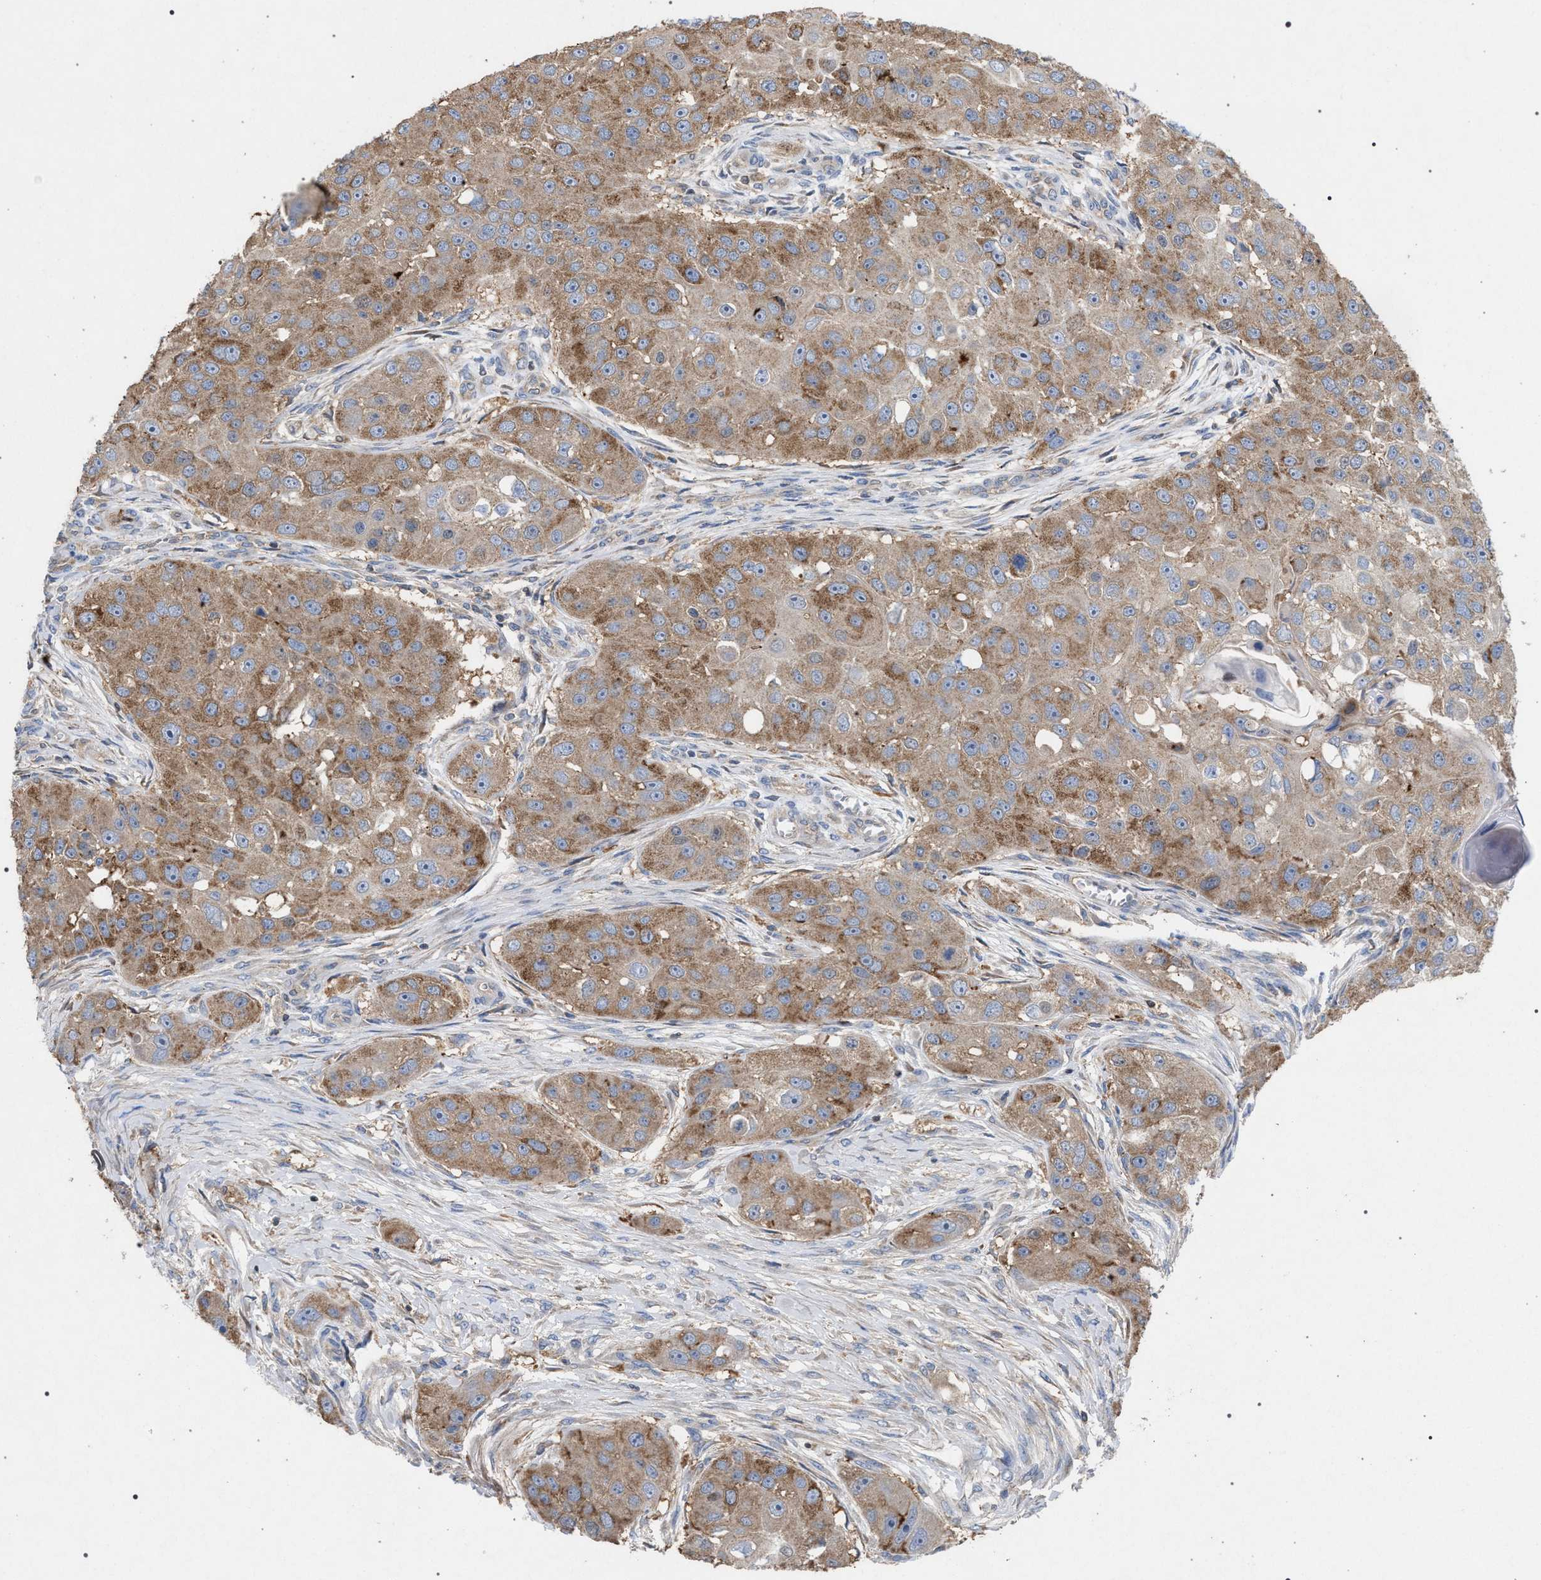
{"staining": {"intensity": "moderate", "quantity": ">75%", "location": "cytoplasmic/membranous"}, "tissue": "head and neck cancer", "cell_type": "Tumor cells", "image_type": "cancer", "snomed": [{"axis": "morphology", "description": "Normal tissue, NOS"}, {"axis": "morphology", "description": "Squamous cell carcinoma, NOS"}, {"axis": "topography", "description": "Skeletal muscle"}, {"axis": "topography", "description": "Head-Neck"}], "caption": "About >75% of tumor cells in human head and neck squamous cell carcinoma demonstrate moderate cytoplasmic/membranous protein positivity as visualized by brown immunohistochemical staining.", "gene": "VPS13A", "patient": {"sex": "male", "age": 51}}